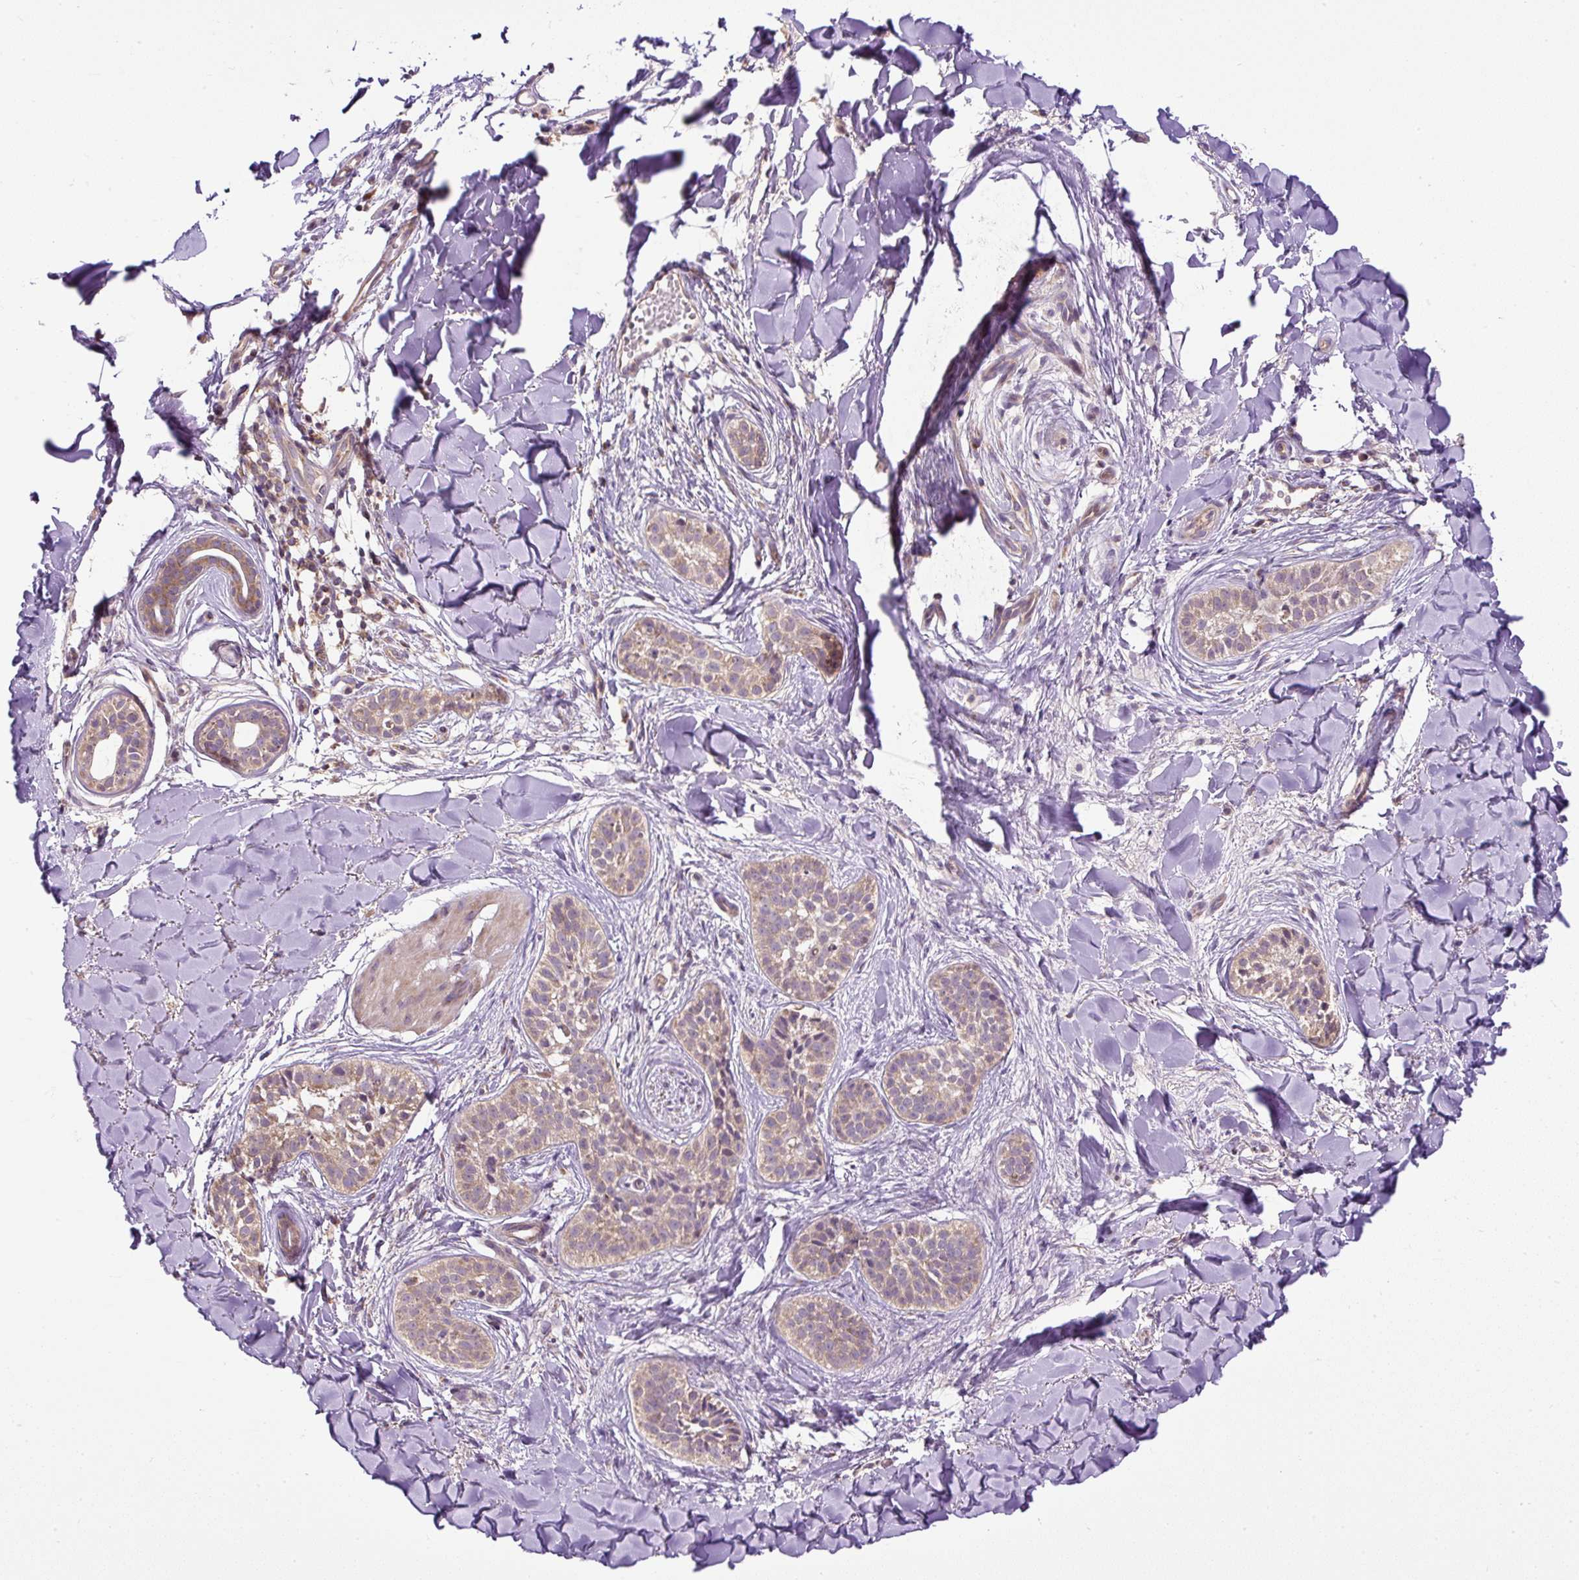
{"staining": {"intensity": "weak", "quantity": ">75%", "location": "cytoplasmic/membranous"}, "tissue": "skin cancer", "cell_type": "Tumor cells", "image_type": "cancer", "snomed": [{"axis": "morphology", "description": "Basal cell carcinoma"}, {"axis": "topography", "description": "Skin"}], "caption": "IHC photomicrograph of neoplastic tissue: skin cancer stained using IHC exhibits low levels of weak protein expression localized specifically in the cytoplasmic/membranous of tumor cells, appearing as a cytoplasmic/membranous brown color.", "gene": "ZNF547", "patient": {"sex": "male", "age": 52}}